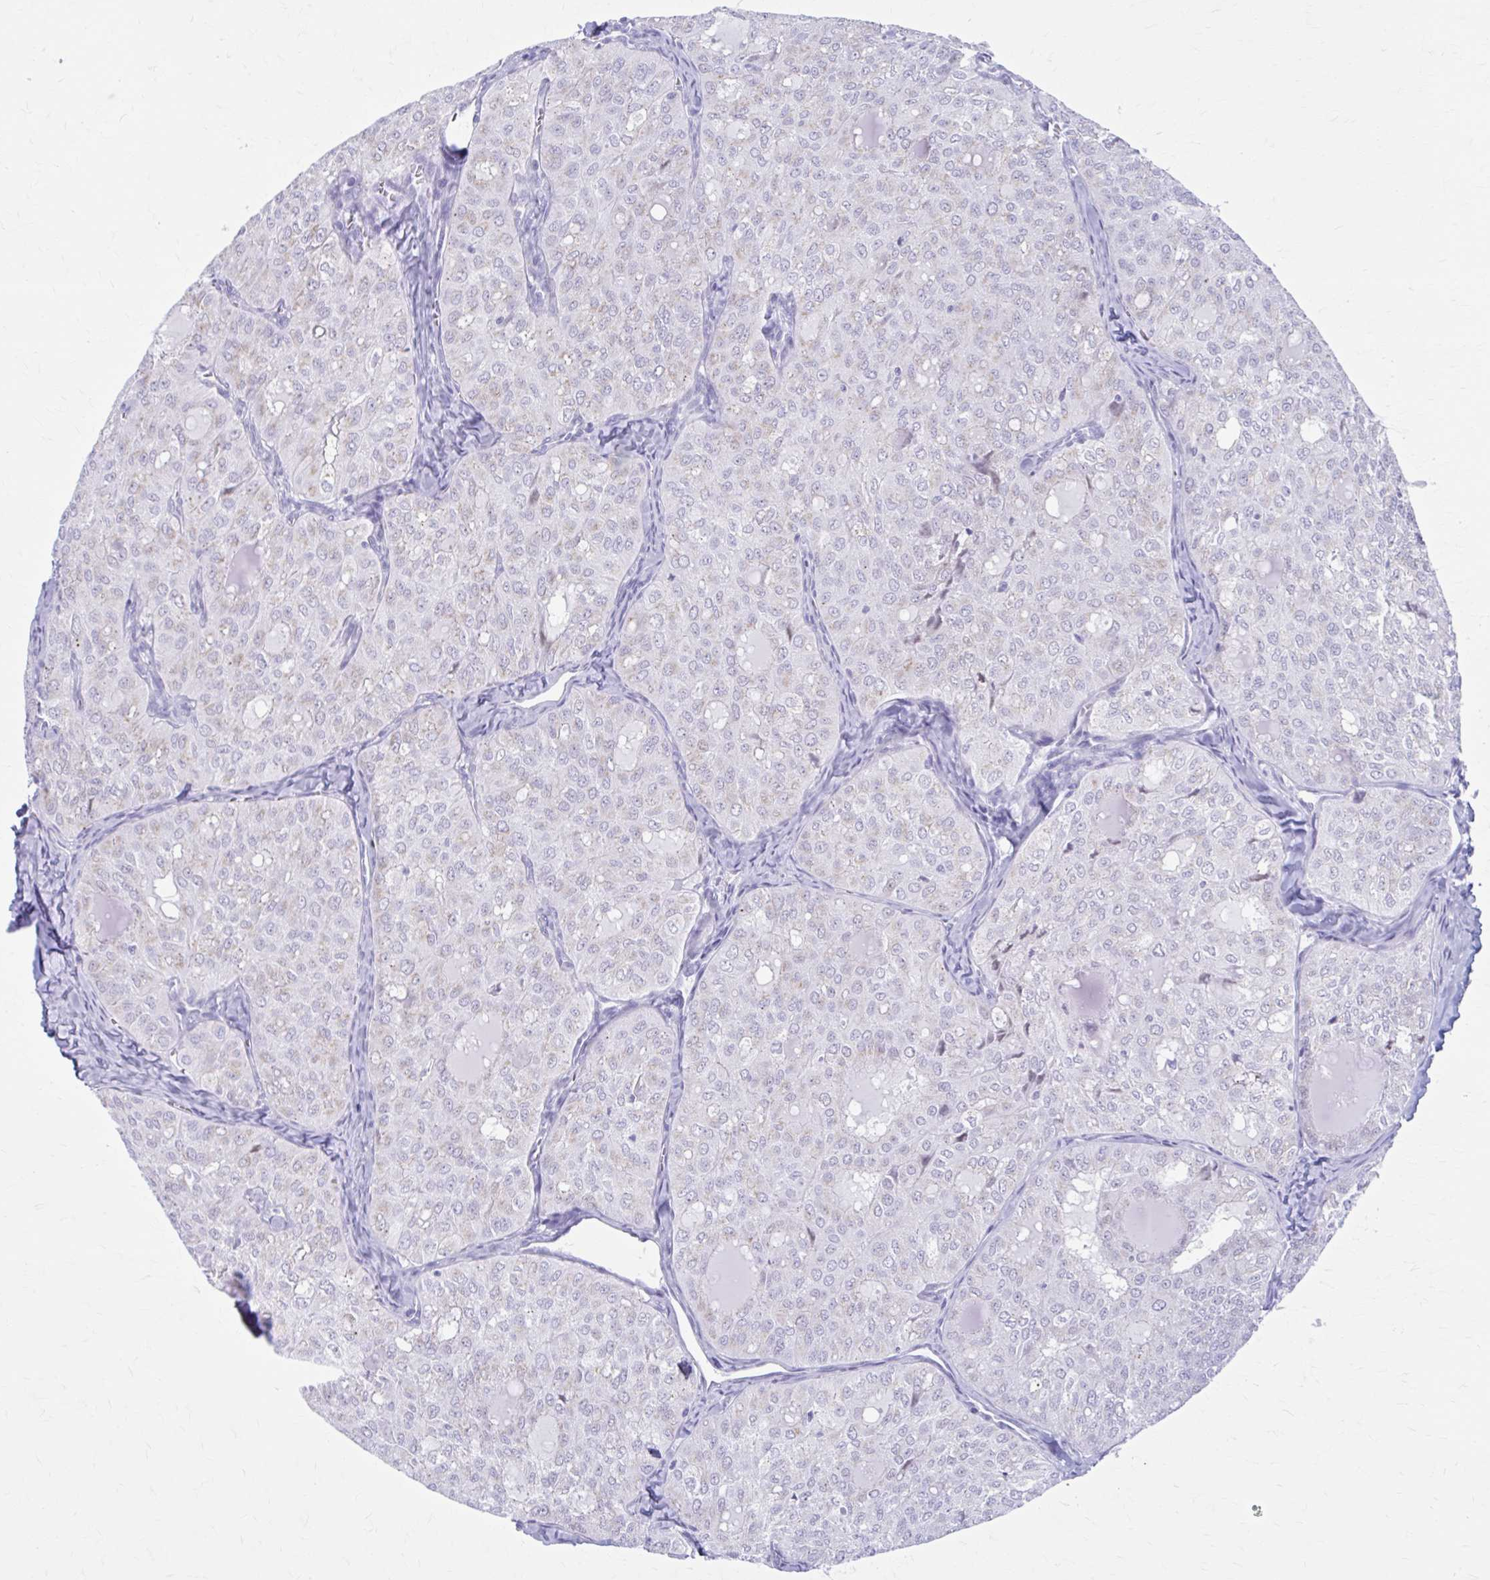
{"staining": {"intensity": "weak", "quantity": "<25%", "location": "cytoplasmic/membranous"}, "tissue": "thyroid cancer", "cell_type": "Tumor cells", "image_type": "cancer", "snomed": [{"axis": "morphology", "description": "Follicular adenoma carcinoma, NOS"}, {"axis": "topography", "description": "Thyroid gland"}], "caption": "Immunohistochemistry (IHC) image of thyroid cancer stained for a protein (brown), which exhibits no staining in tumor cells.", "gene": "KCNE2", "patient": {"sex": "male", "age": 75}}